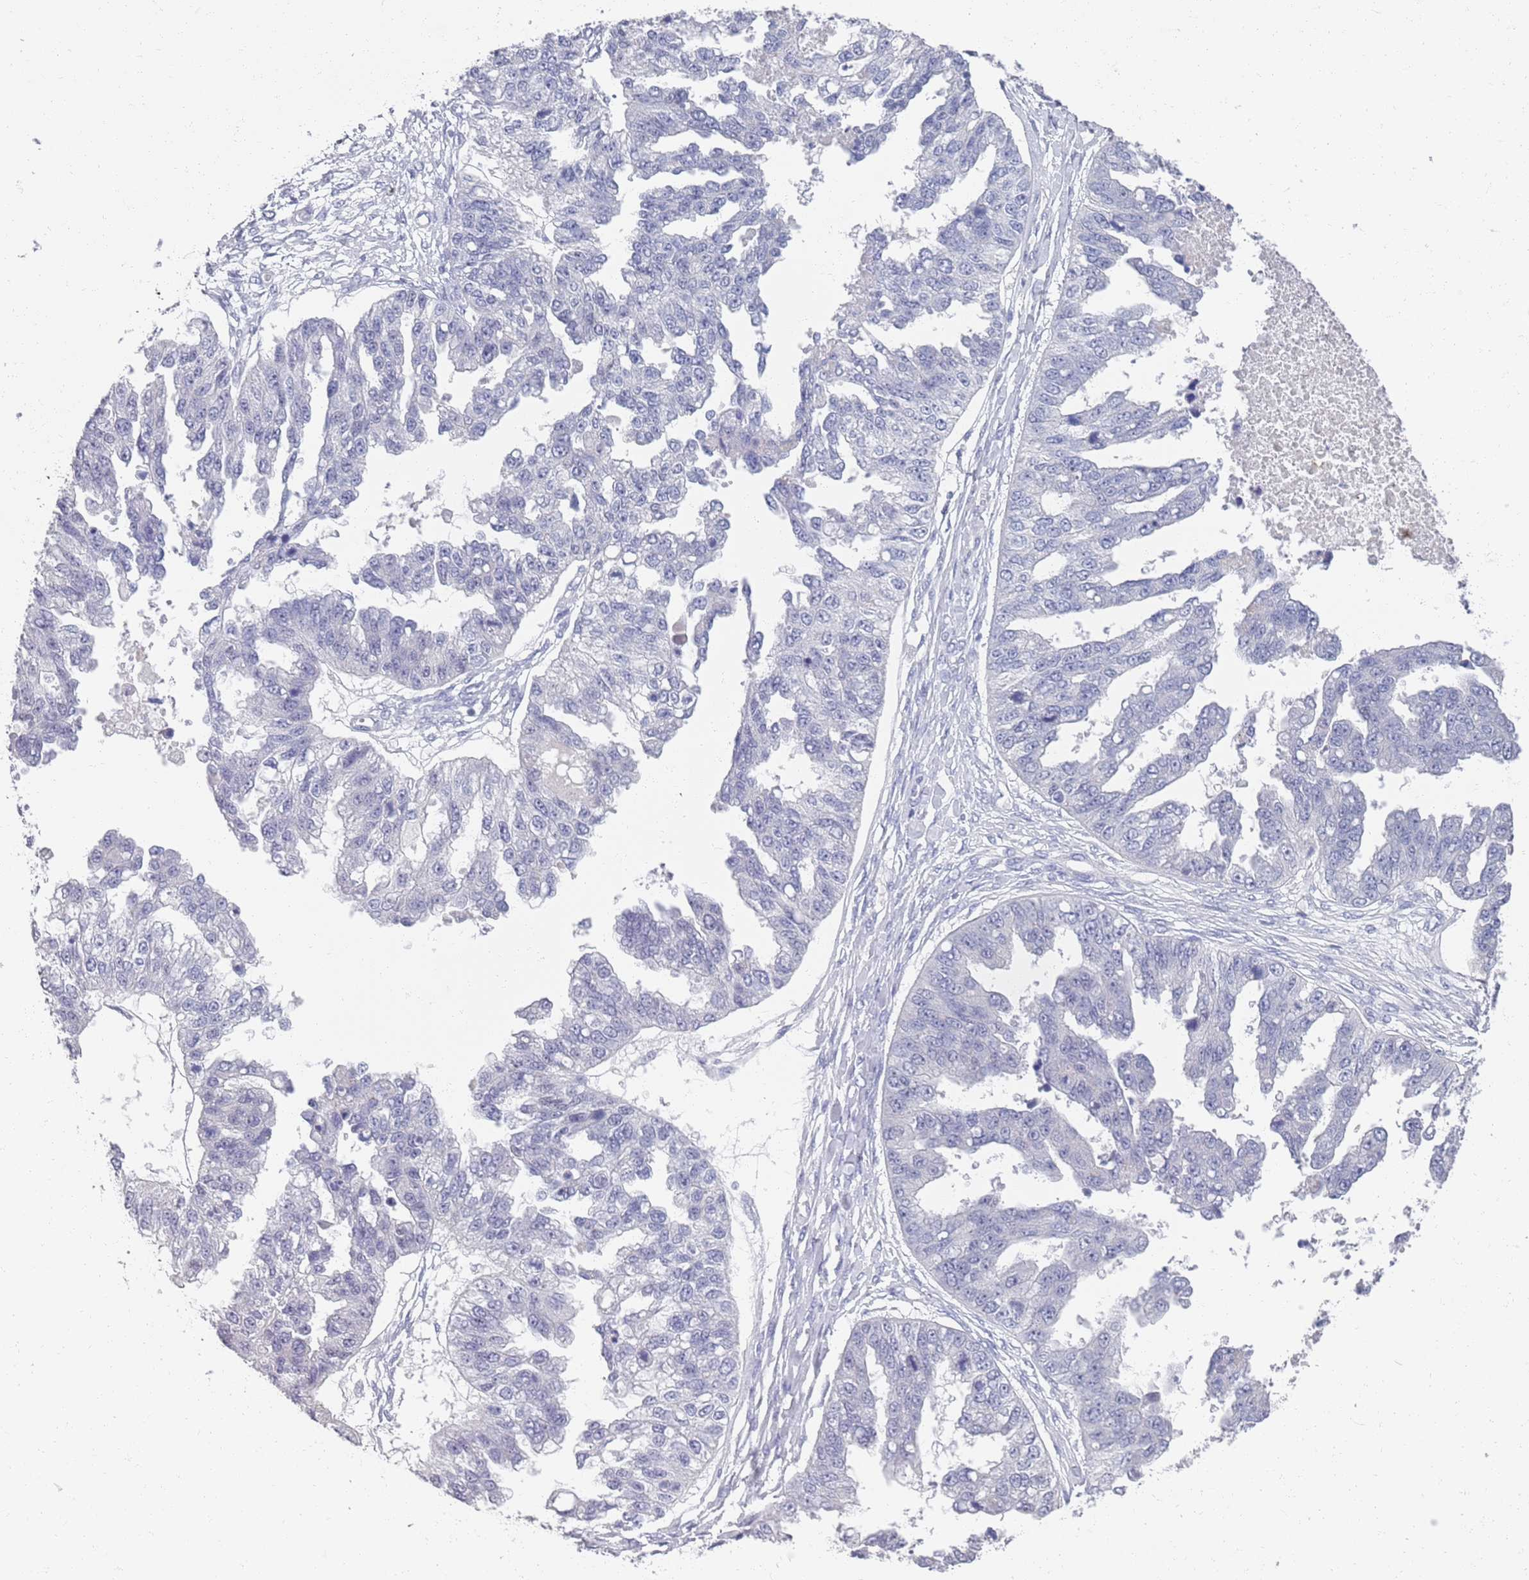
{"staining": {"intensity": "negative", "quantity": "none", "location": "none"}, "tissue": "ovarian cancer", "cell_type": "Tumor cells", "image_type": "cancer", "snomed": [{"axis": "morphology", "description": "Cystadenocarcinoma, serous, NOS"}, {"axis": "topography", "description": "Ovary"}], "caption": "DAB (3,3'-diaminobenzidine) immunohistochemical staining of human serous cystadenocarcinoma (ovarian) displays no significant staining in tumor cells.", "gene": "SAMD1", "patient": {"sex": "female", "age": 58}}